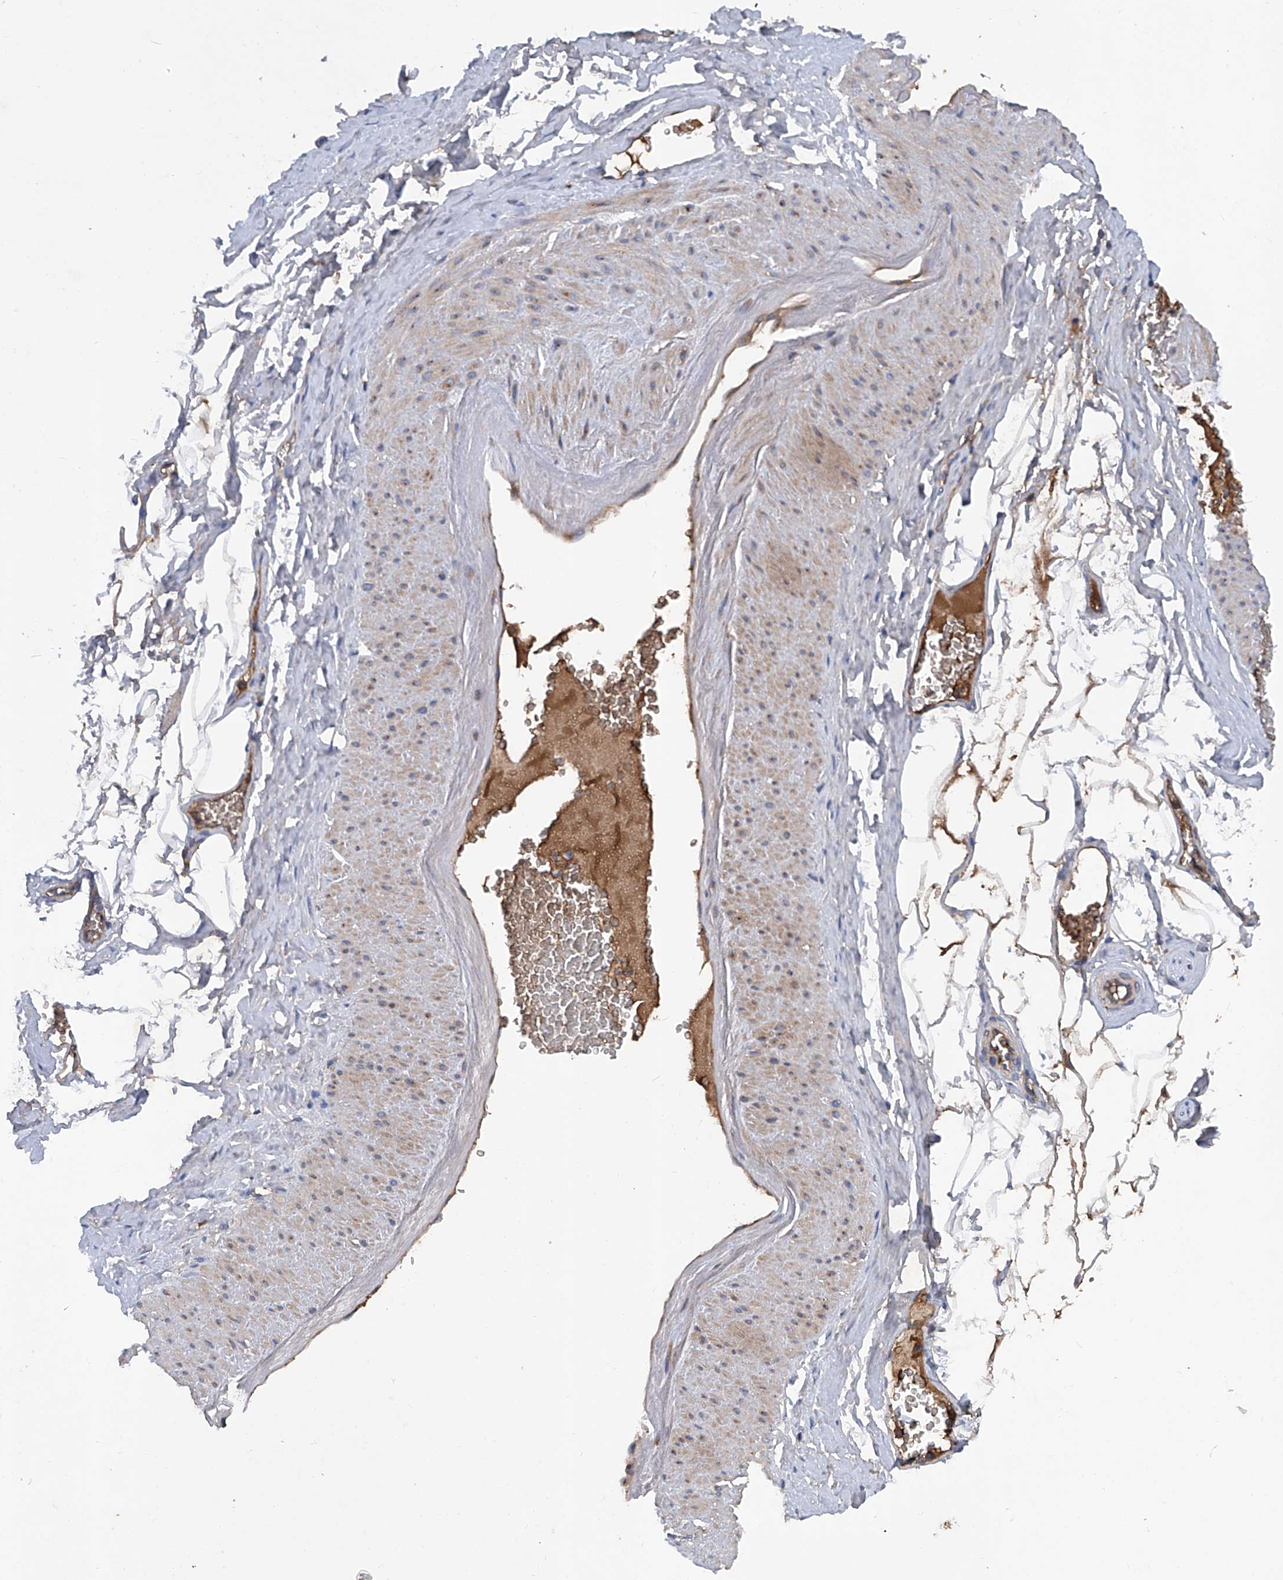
{"staining": {"intensity": "negative", "quantity": "none", "location": "none"}, "tissue": "adipose tissue", "cell_type": "Adipocytes", "image_type": "normal", "snomed": [{"axis": "morphology", "description": "Normal tissue, NOS"}, {"axis": "morphology", "description": "Adenocarcinoma, Low grade"}, {"axis": "topography", "description": "Prostate"}, {"axis": "topography", "description": "Peripheral nerve tissue"}], "caption": "This image is of unremarkable adipose tissue stained with immunohistochemistry to label a protein in brown with the nuclei are counter-stained blue. There is no positivity in adipocytes.", "gene": "ASCC3", "patient": {"sex": "male", "age": 63}}